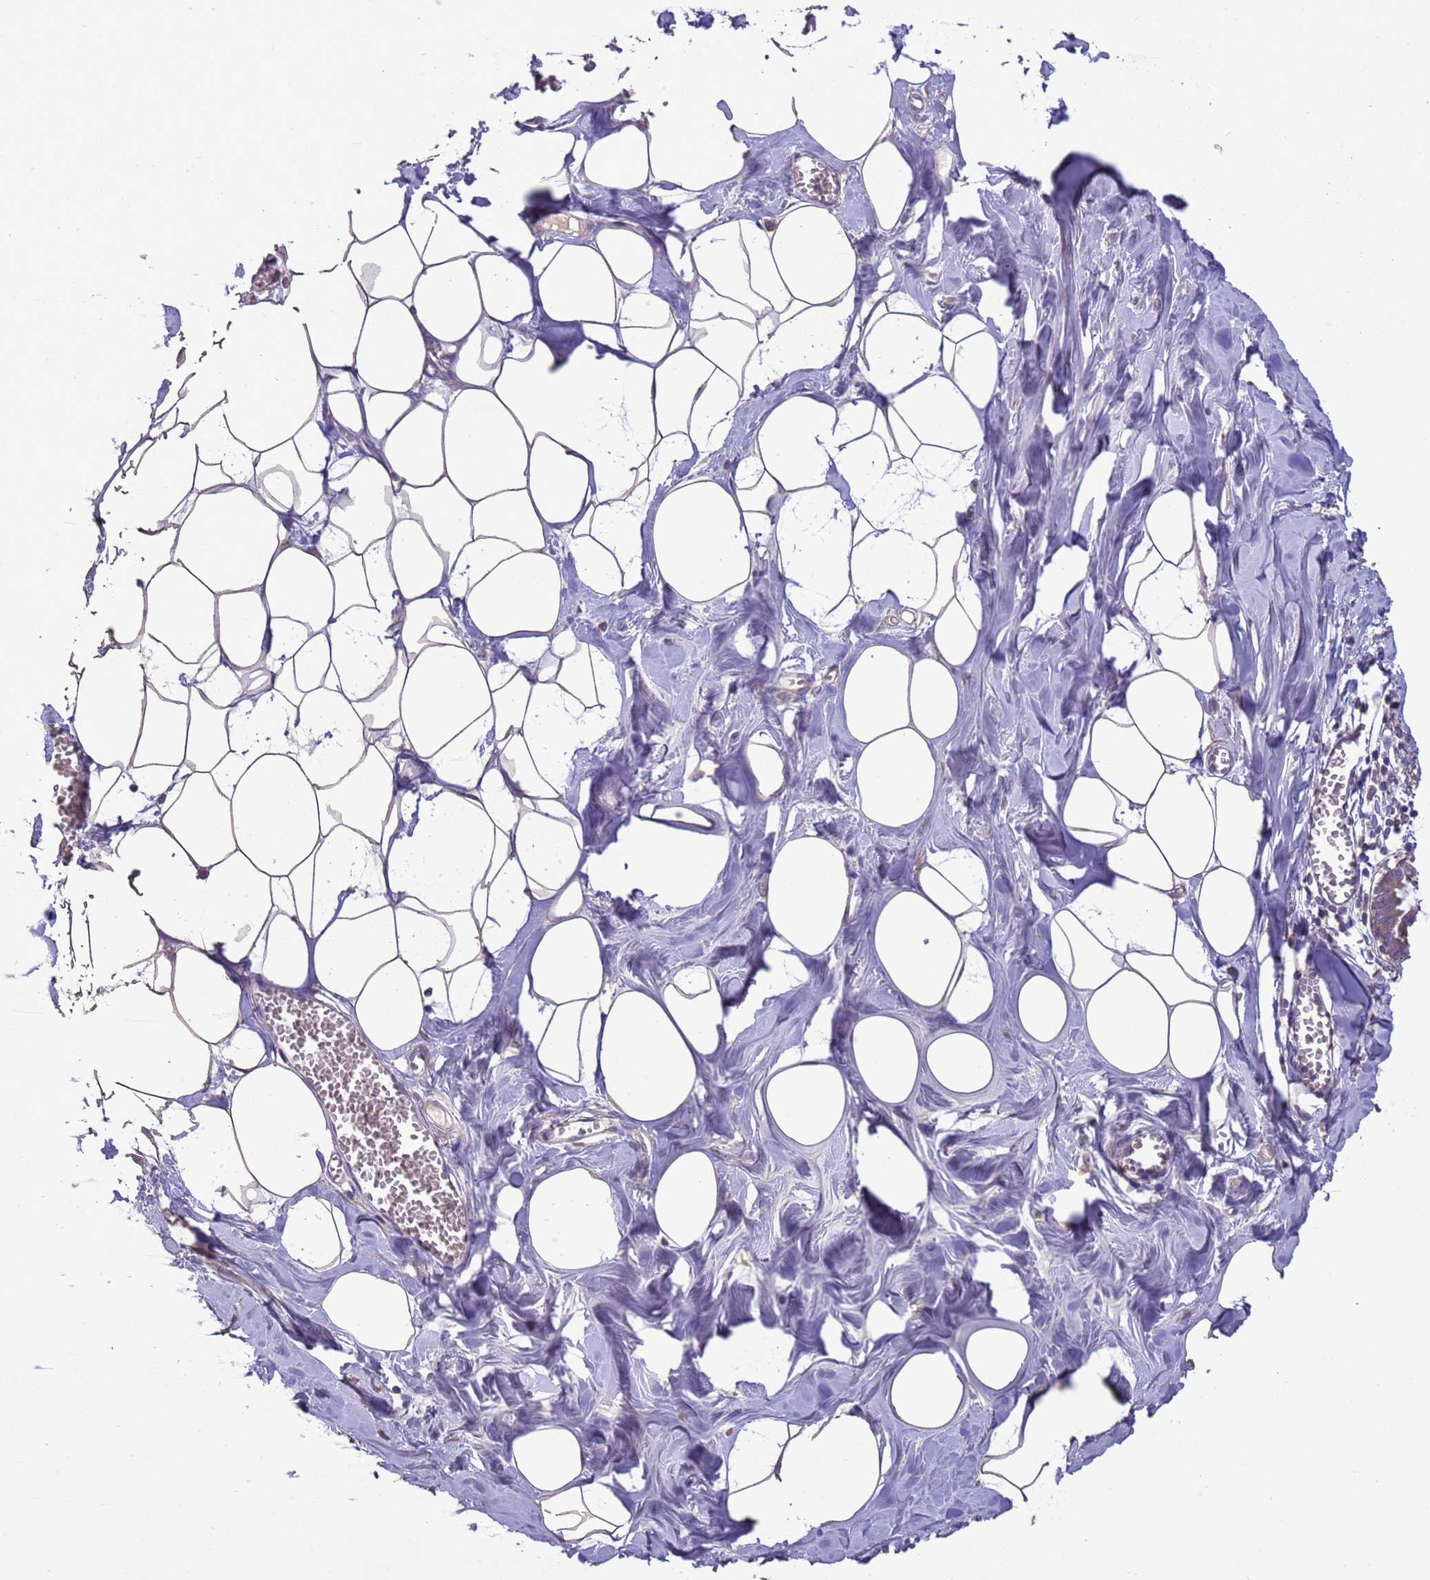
{"staining": {"intensity": "negative", "quantity": "none", "location": "none"}, "tissue": "breast", "cell_type": "Adipocytes", "image_type": "normal", "snomed": [{"axis": "morphology", "description": "Normal tissue, NOS"}, {"axis": "topography", "description": "Breast"}], "caption": "This is a histopathology image of IHC staining of benign breast, which shows no staining in adipocytes. (Stains: DAB (3,3'-diaminobenzidine) immunohistochemistry with hematoxylin counter stain, Microscopy: brightfield microscopy at high magnification).", "gene": "SLC9B2", "patient": {"sex": "female", "age": 27}}